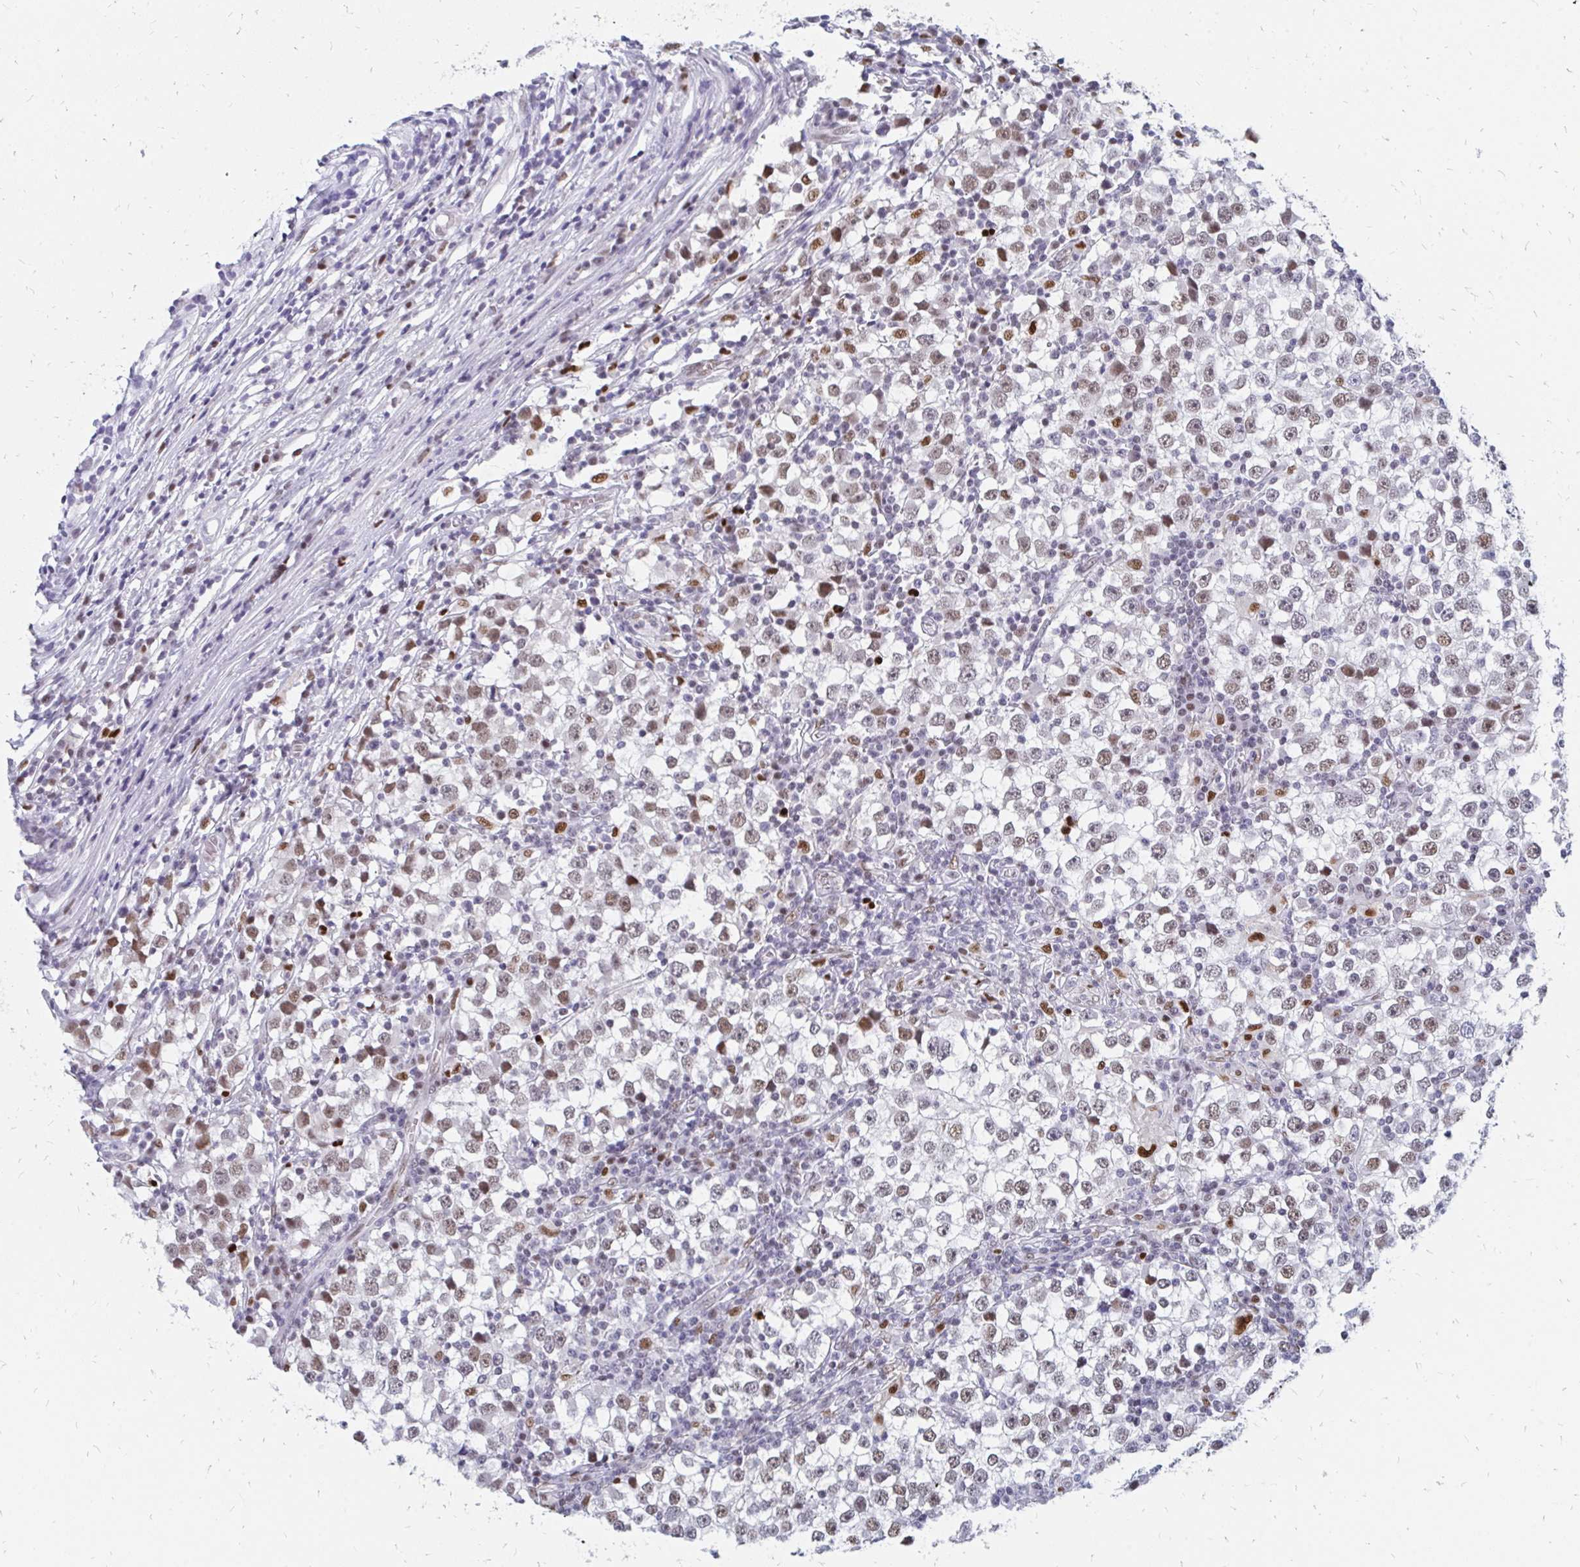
{"staining": {"intensity": "moderate", "quantity": ">75%", "location": "nuclear"}, "tissue": "testis cancer", "cell_type": "Tumor cells", "image_type": "cancer", "snomed": [{"axis": "morphology", "description": "Seminoma, NOS"}, {"axis": "topography", "description": "Testis"}], "caption": "Immunohistochemical staining of testis seminoma shows medium levels of moderate nuclear protein expression in approximately >75% of tumor cells.", "gene": "PLK3", "patient": {"sex": "male", "age": 65}}